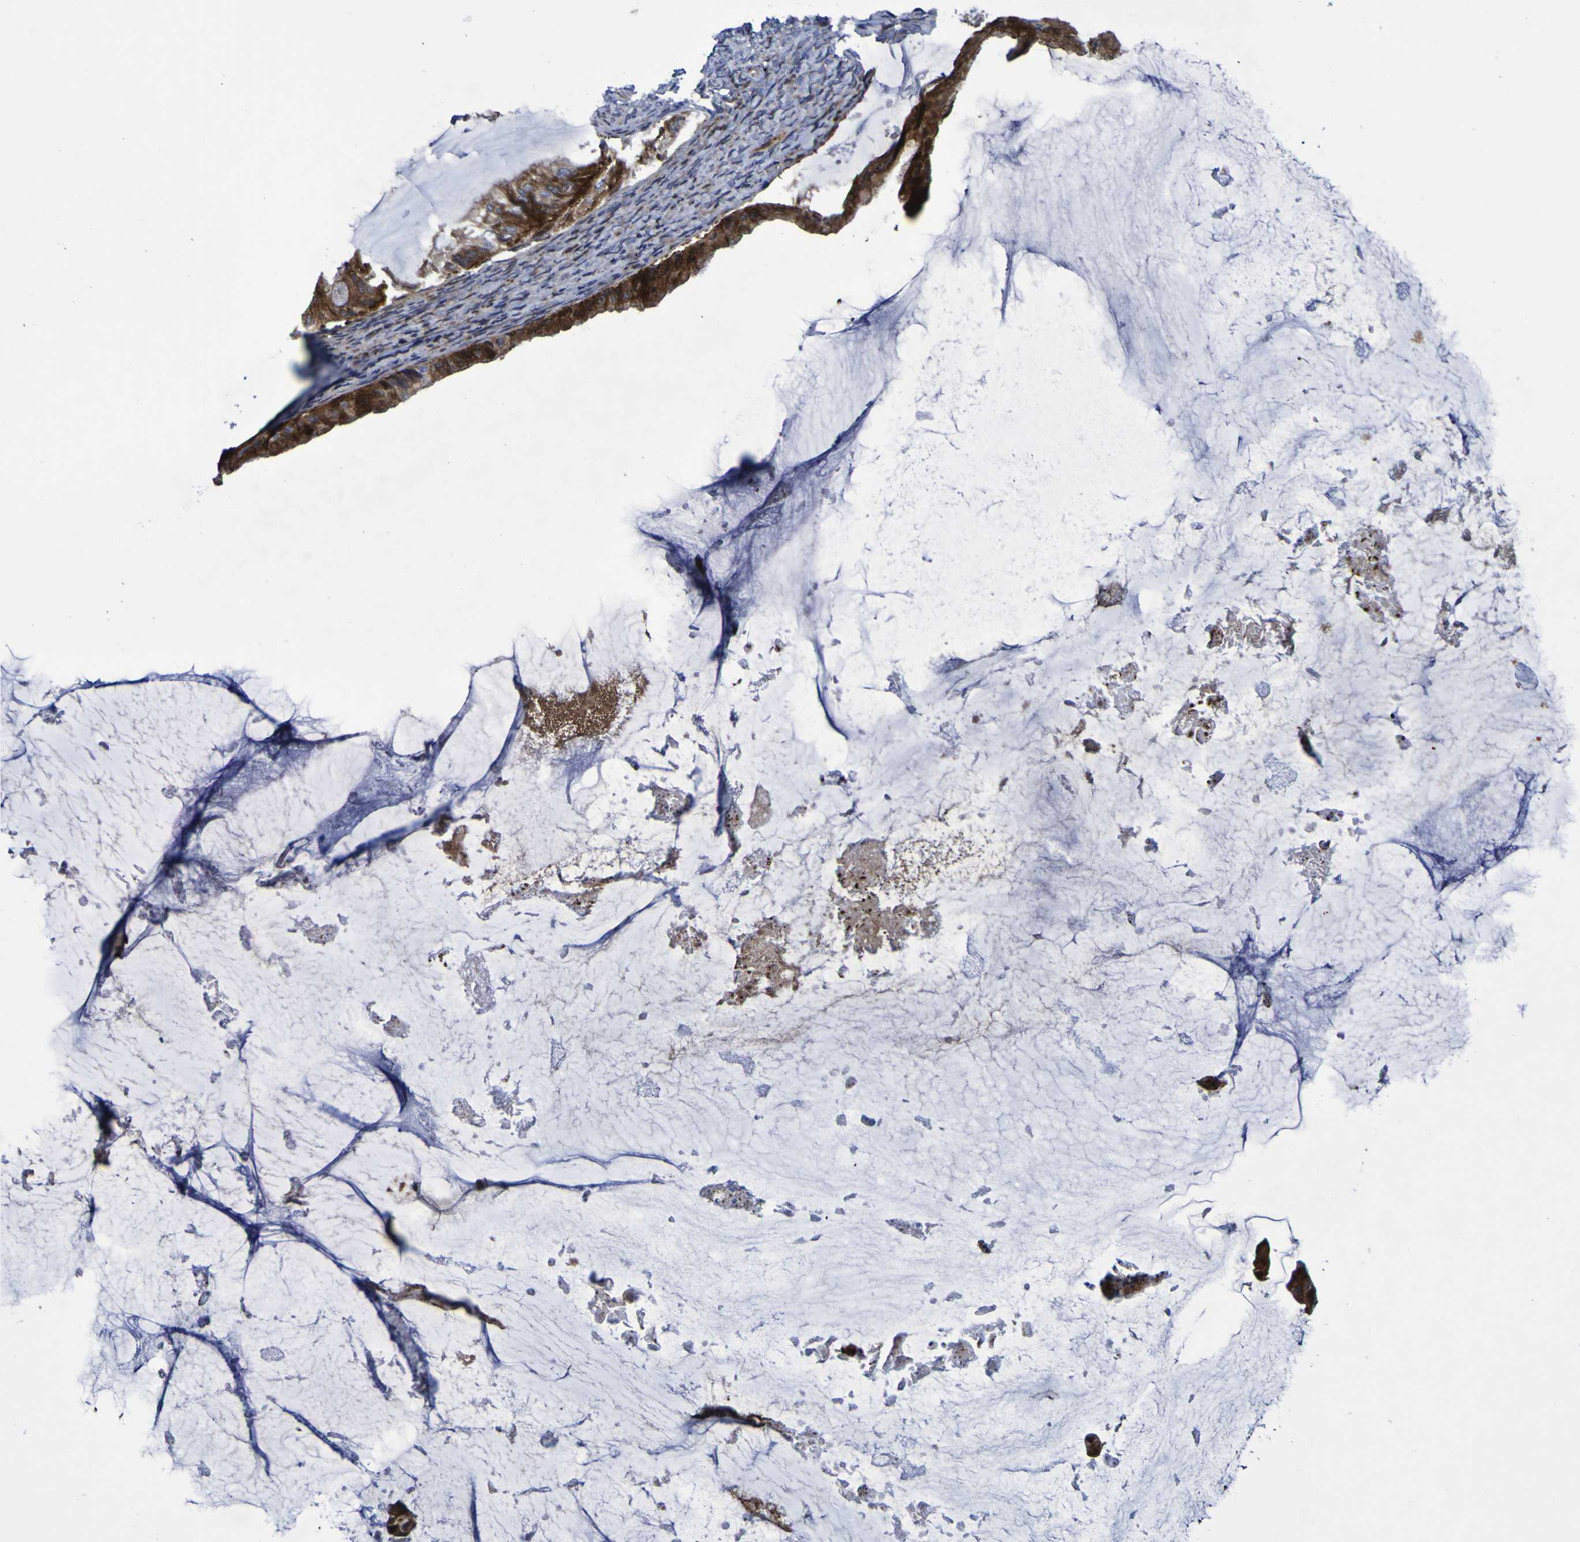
{"staining": {"intensity": "strong", "quantity": ">75%", "location": "cytoplasmic/membranous"}, "tissue": "ovarian cancer", "cell_type": "Tumor cells", "image_type": "cancer", "snomed": [{"axis": "morphology", "description": "Cystadenocarcinoma, mucinous, NOS"}, {"axis": "topography", "description": "Ovary"}], "caption": "Immunohistochemical staining of human ovarian cancer (mucinous cystadenocarcinoma) reveals high levels of strong cytoplasmic/membranous expression in approximately >75% of tumor cells. The protein of interest is stained brown, and the nuclei are stained in blue (DAB (3,3'-diaminobenzidine) IHC with brightfield microscopy, high magnification).", "gene": "MGLL", "patient": {"sex": "female", "age": 61}}